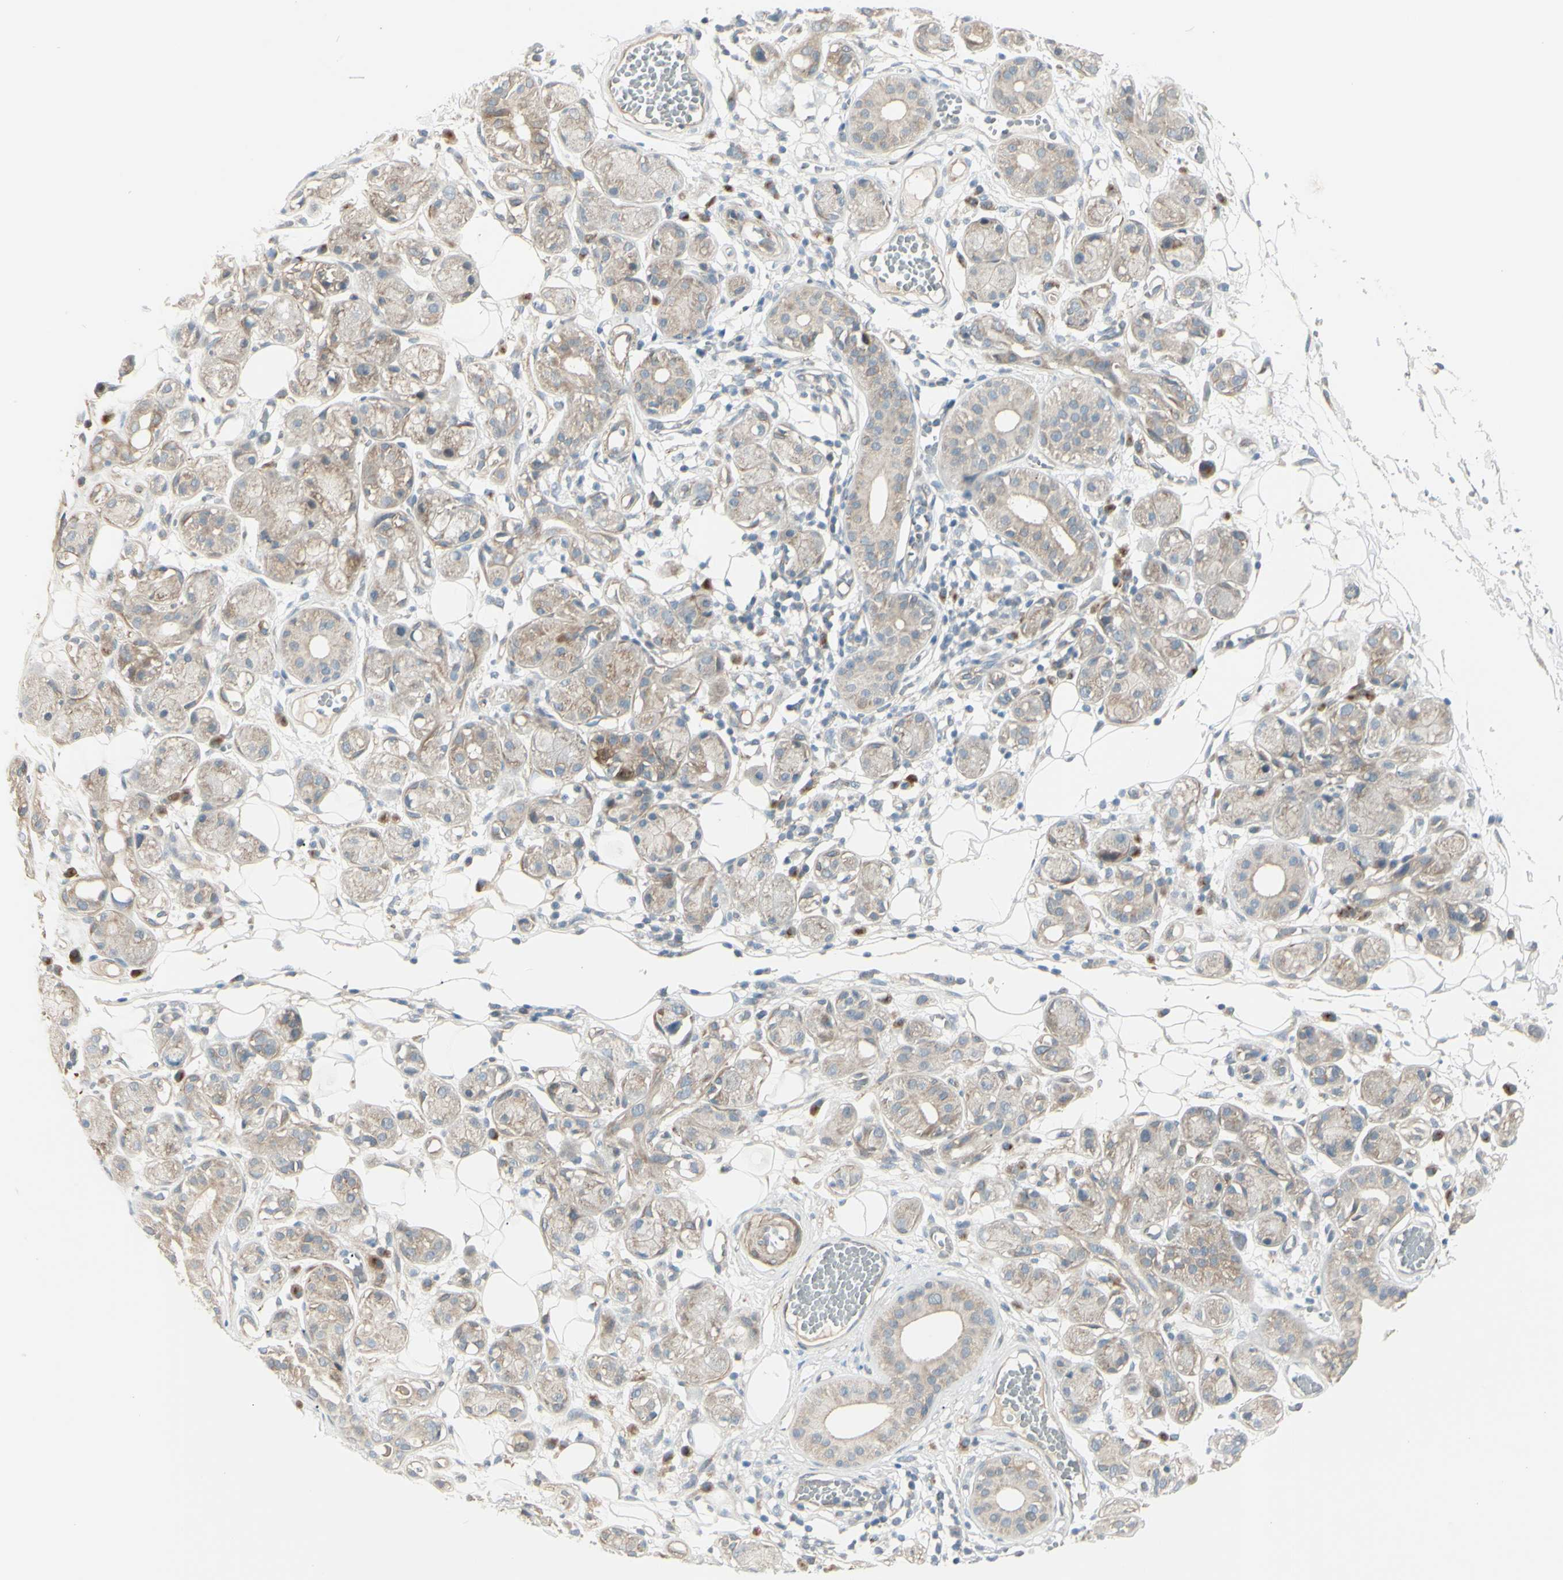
{"staining": {"intensity": "negative", "quantity": "none", "location": "none"}, "tissue": "adipose tissue", "cell_type": "Adipocytes", "image_type": "normal", "snomed": [{"axis": "morphology", "description": "Normal tissue, NOS"}, {"axis": "morphology", "description": "Inflammation, NOS"}, {"axis": "topography", "description": "Vascular tissue"}, {"axis": "topography", "description": "Salivary gland"}], "caption": "This is an immunohistochemistry photomicrograph of unremarkable adipose tissue. There is no expression in adipocytes.", "gene": "LRRK1", "patient": {"sex": "female", "age": 75}}